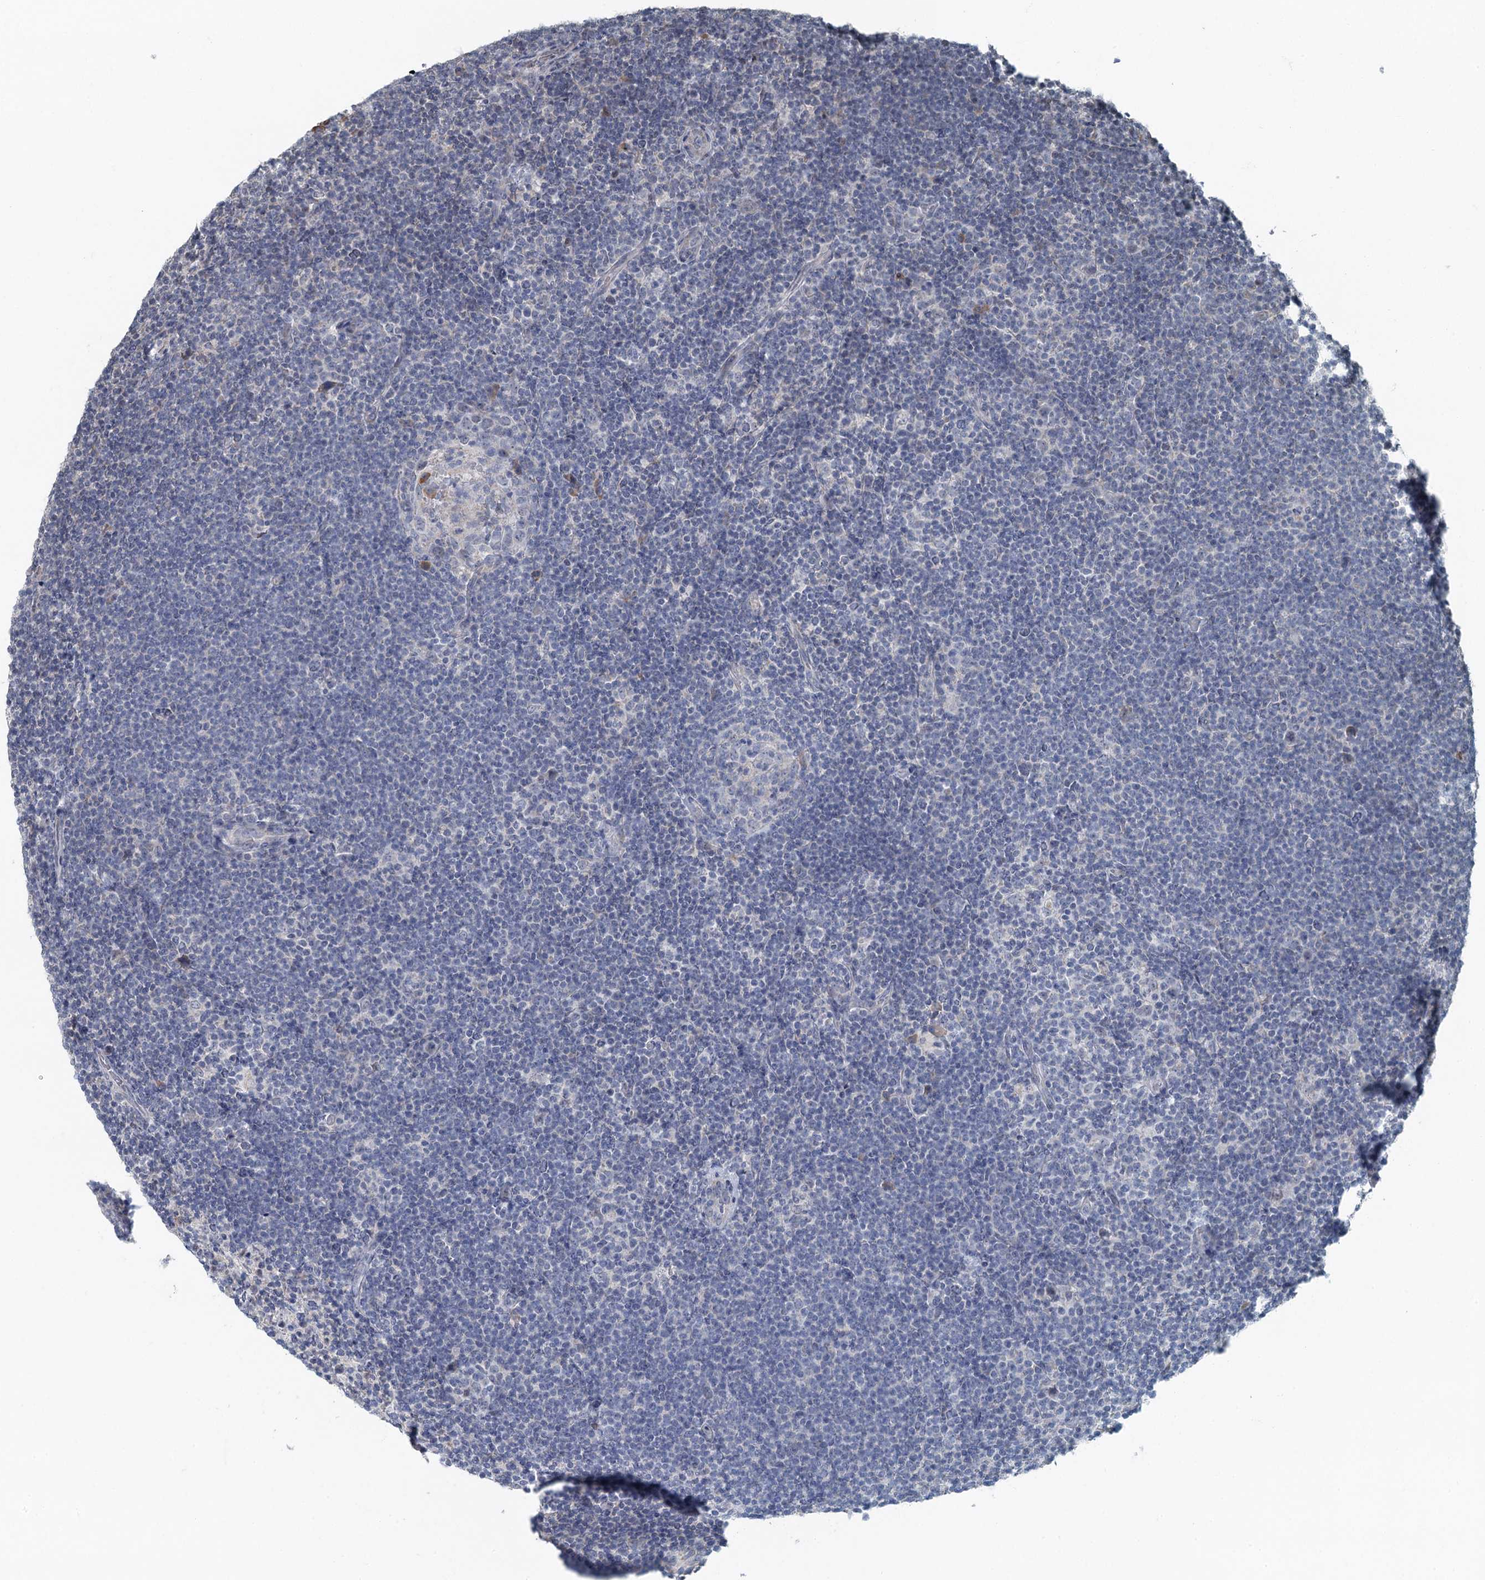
{"staining": {"intensity": "negative", "quantity": "none", "location": "none"}, "tissue": "lymphoma", "cell_type": "Tumor cells", "image_type": "cancer", "snomed": [{"axis": "morphology", "description": "Hodgkin's disease, NOS"}, {"axis": "topography", "description": "Lymph node"}], "caption": "Tumor cells are negative for protein expression in human Hodgkin's disease.", "gene": "TEX35", "patient": {"sex": "female", "age": 57}}